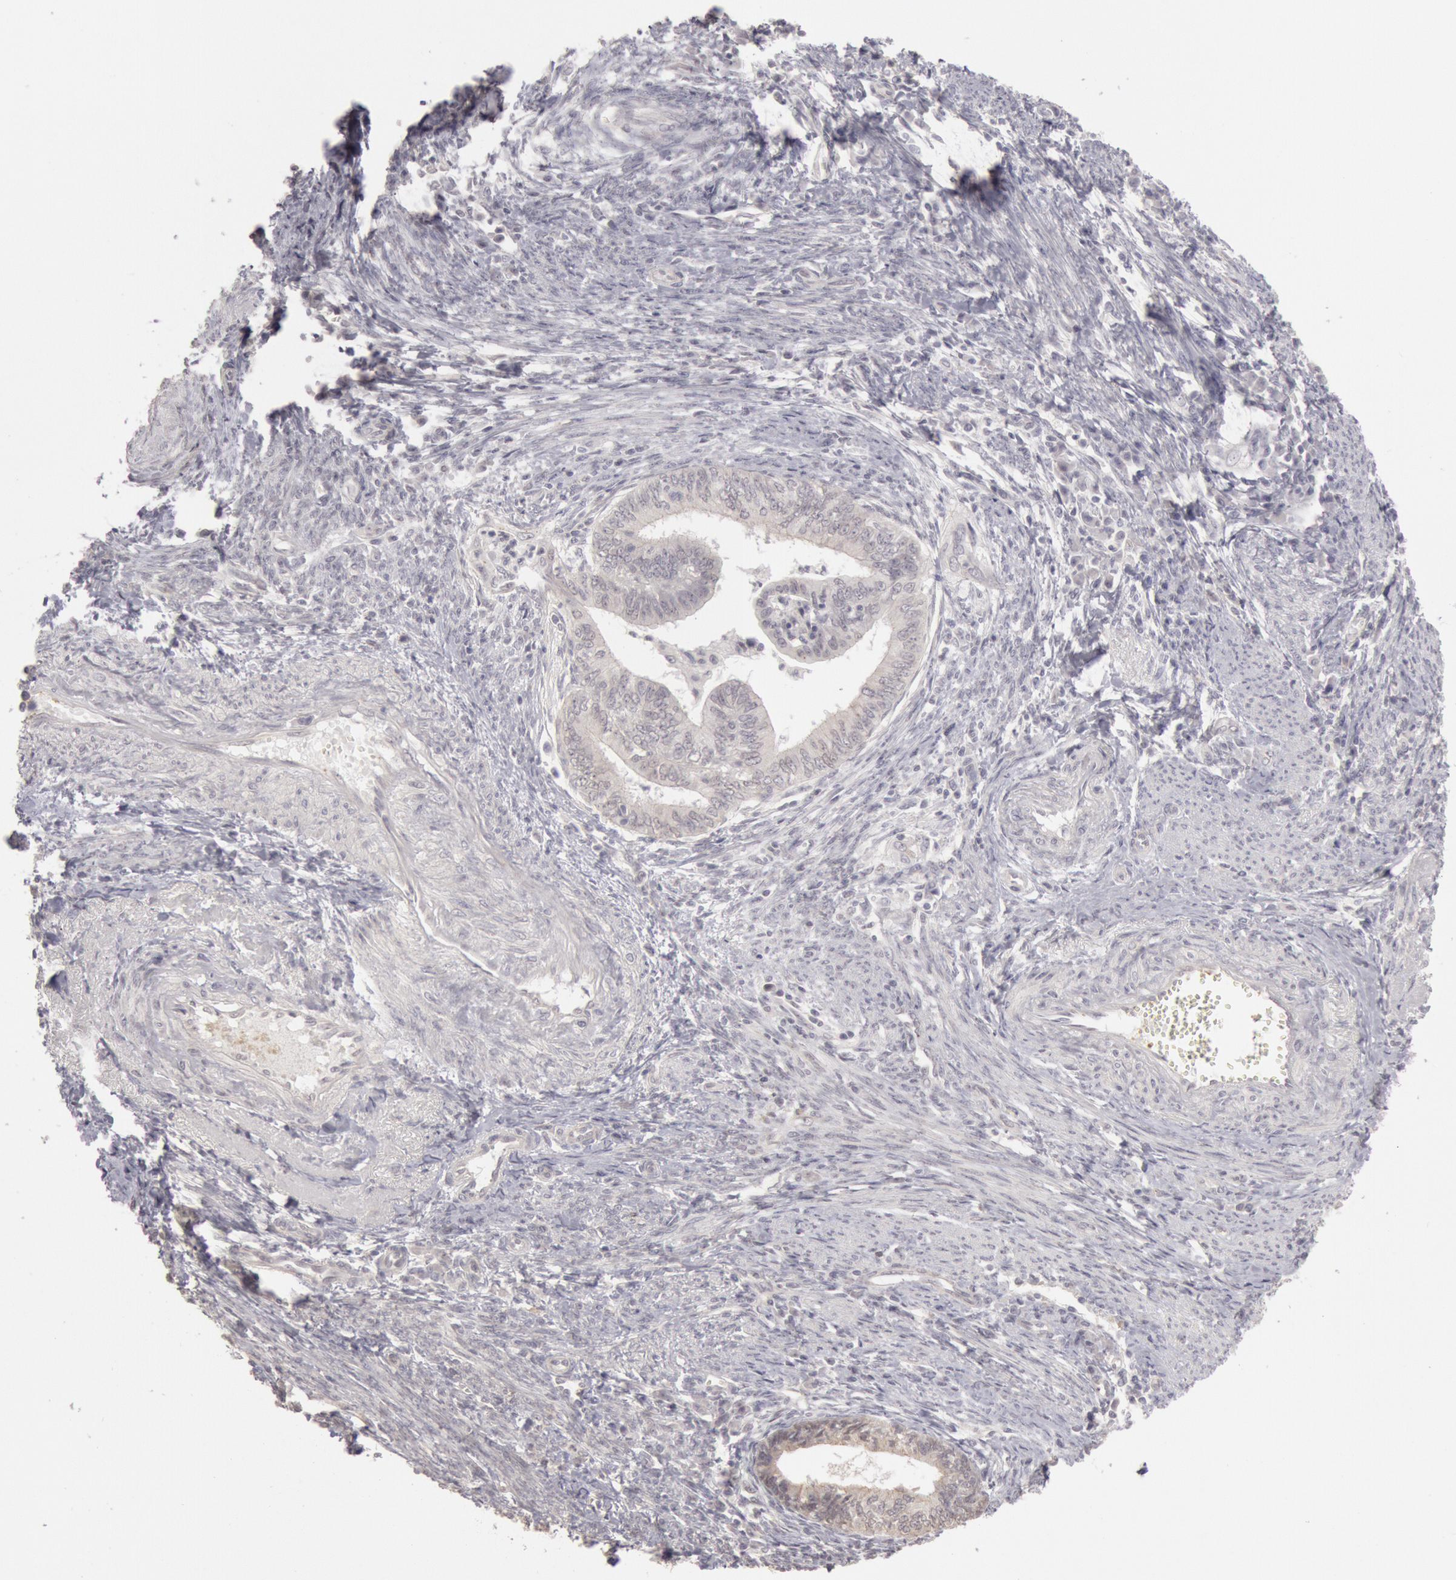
{"staining": {"intensity": "negative", "quantity": "none", "location": "none"}, "tissue": "endometrial cancer", "cell_type": "Tumor cells", "image_type": "cancer", "snomed": [{"axis": "morphology", "description": "Adenocarcinoma, NOS"}, {"axis": "topography", "description": "Endometrium"}], "caption": "Immunohistochemical staining of endometrial cancer (adenocarcinoma) shows no significant positivity in tumor cells.", "gene": "RIMBP3C", "patient": {"sex": "female", "age": 66}}